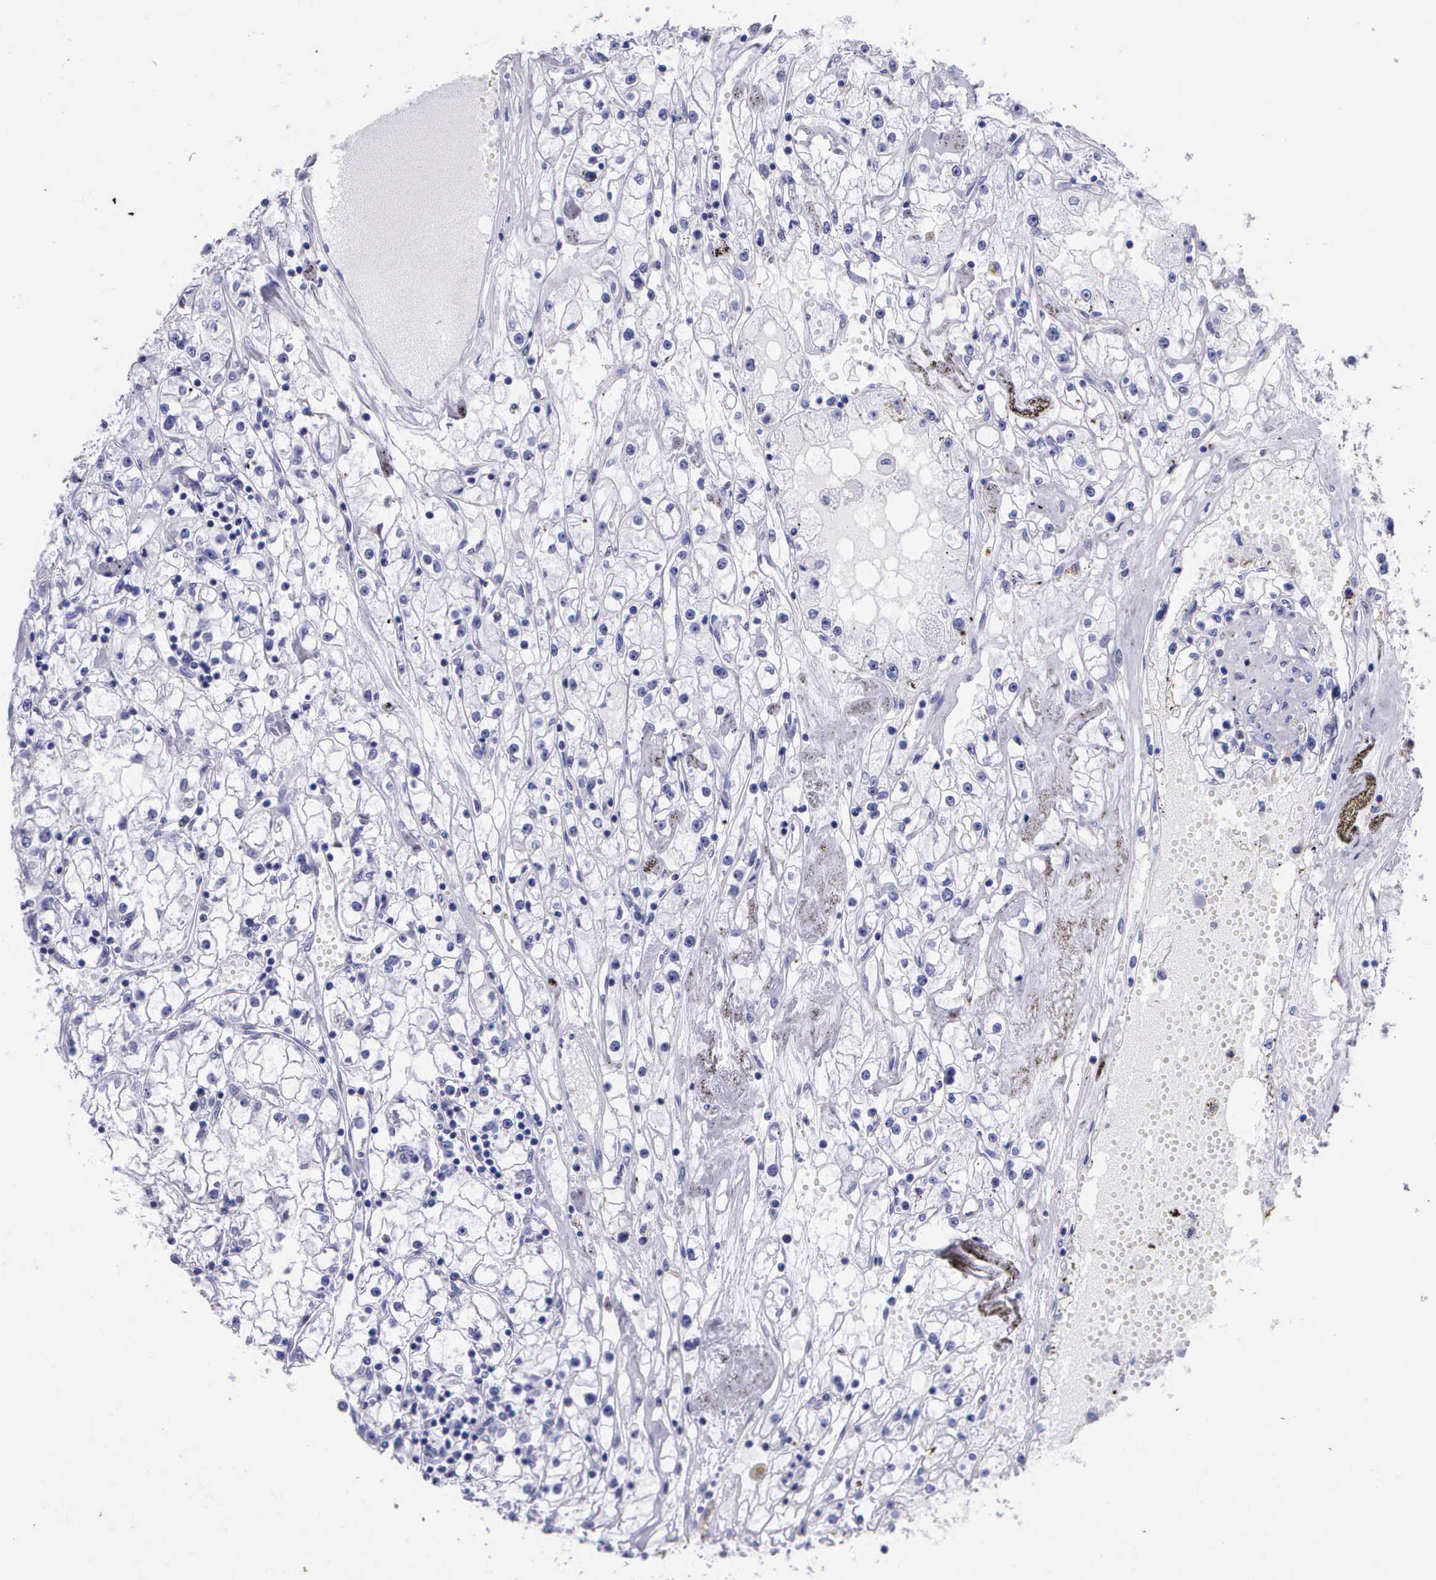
{"staining": {"intensity": "negative", "quantity": "none", "location": "none"}, "tissue": "renal cancer", "cell_type": "Tumor cells", "image_type": "cancer", "snomed": [{"axis": "morphology", "description": "Adenocarcinoma, NOS"}, {"axis": "topography", "description": "Kidney"}], "caption": "Human renal cancer stained for a protein using IHC shows no positivity in tumor cells.", "gene": "KLK3", "patient": {"sex": "male", "age": 56}}